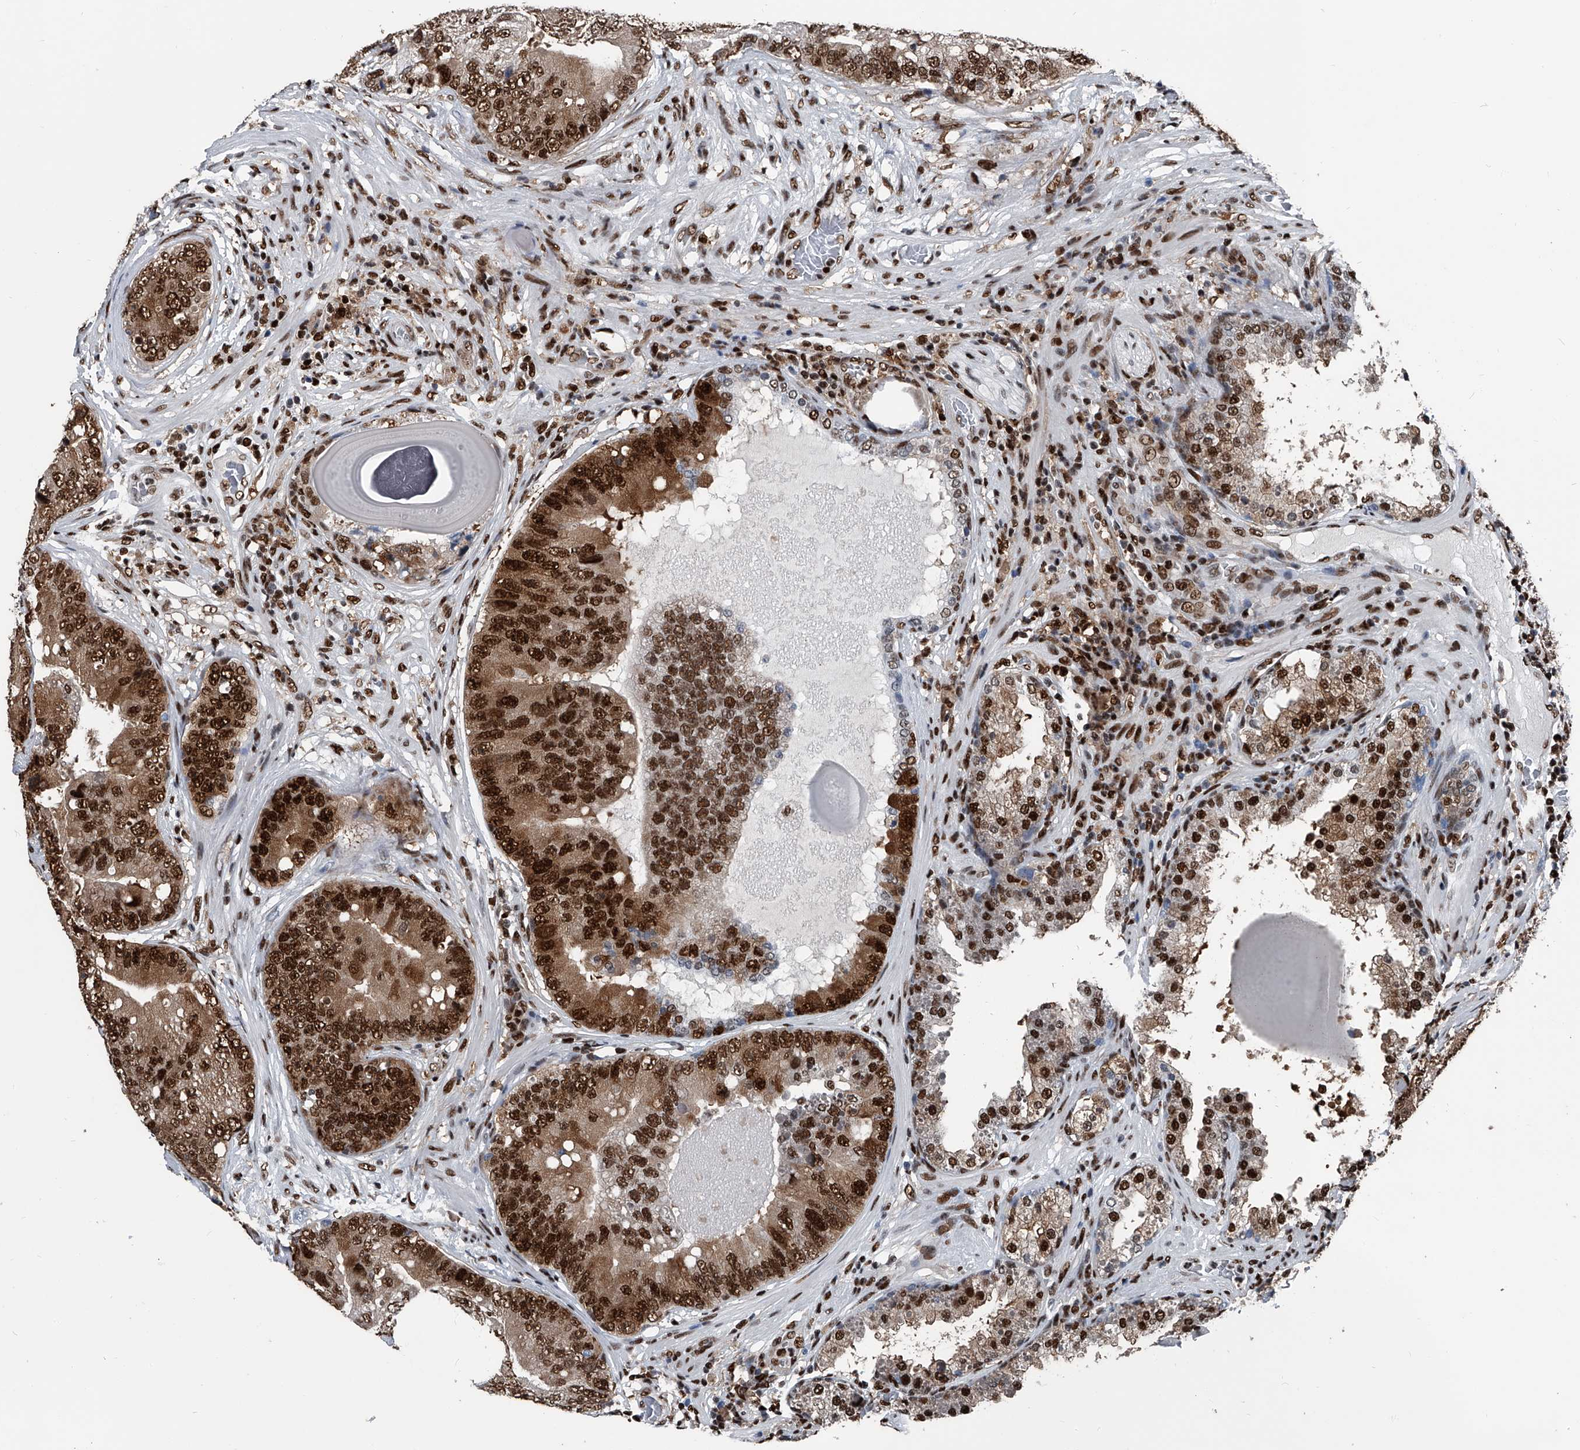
{"staining": {"intensity": "strong", "quantity": ">75%", "location": "cytoplasmic/membranous,nuclear"}, "tissue": "prostate cancer", "cell_type": "Tumor cells", "image_type": "cancer", "snomed": [{"axis": "morphology", "description": "Adenocarcinoma, High grade"}, {"axis": "topography", "description": "Prostate"}], "caption": "Immunohistochemical staining of prostate cancer displays high levels of strong cytoplasmic/membranous and nuclear expression in approximately >75% of tumor cells.", "gene": "FKBP5", "patient": {"sex": "male", "age": 70}}